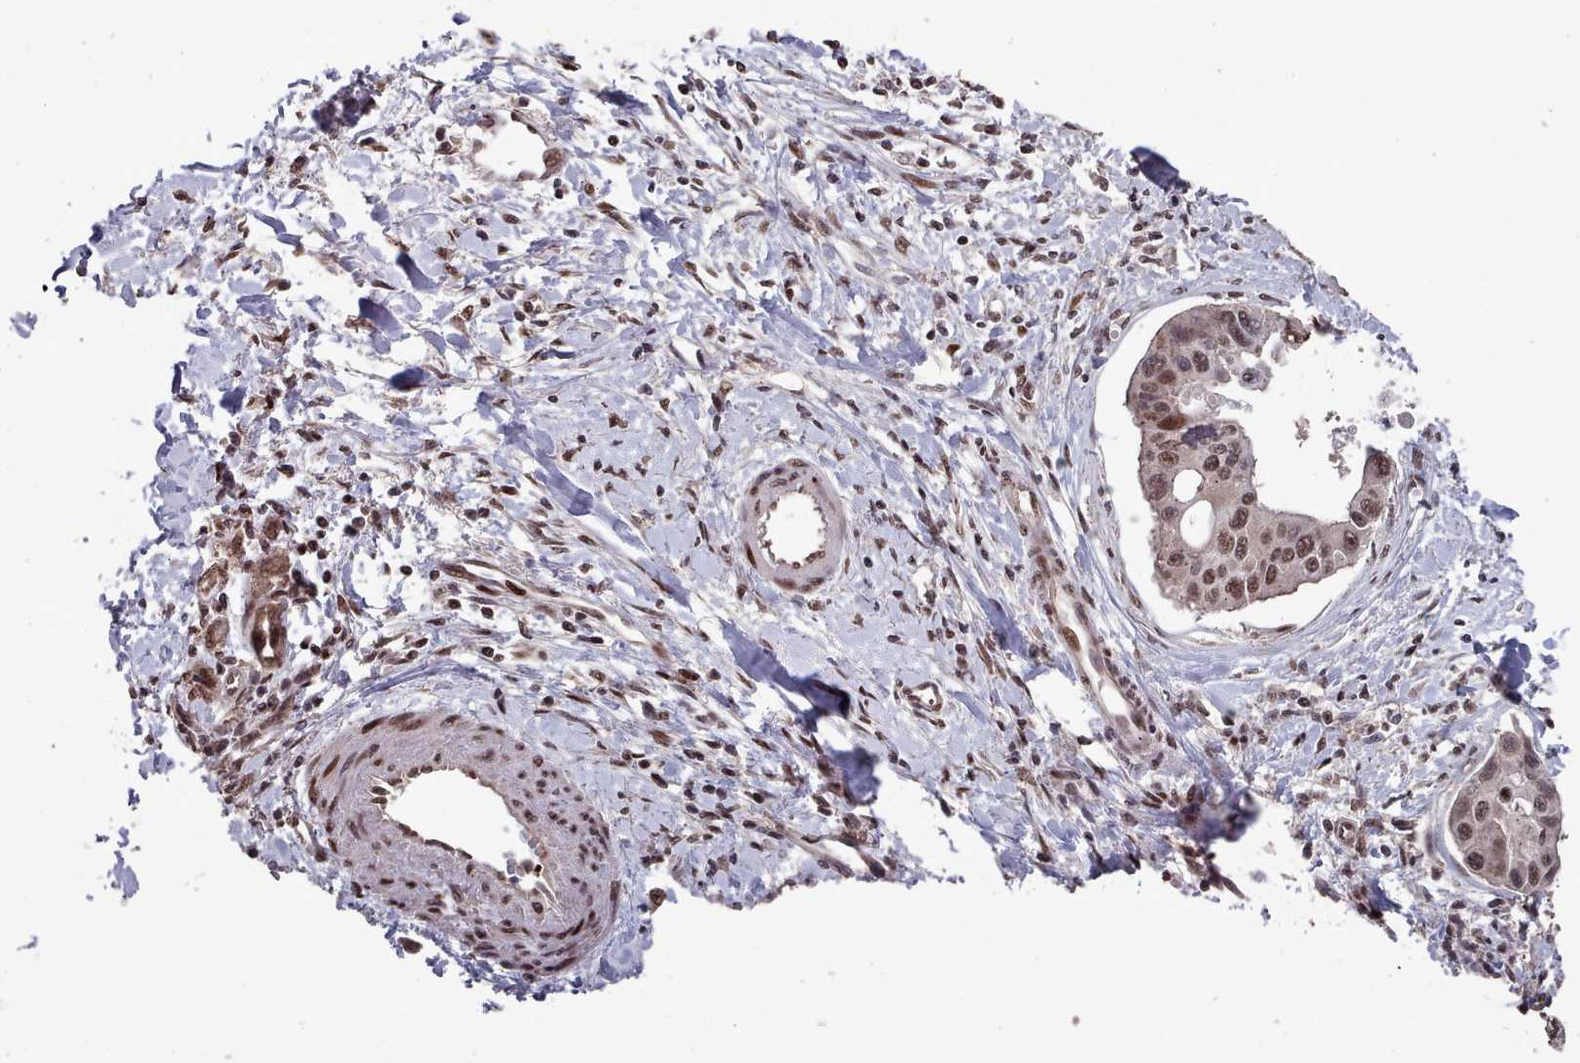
{"staining": {"intensity": "moderate", "quantity": "25%-75%", "location": "nuclear"}, "tissue": "liver cancer", "cell_type": "Tumor cells", "image_type": "cancer", "snomed": [{"axis": "morphology", "description": "Cholangiocarcinoma"}, {"axis": "topography", "description": "Liver"}], "caption": "Brown immunohistochemical staining in human liver cancer (cholangiocarcinoma) shows moderate nuclear positivity in approximately 25%-75% of tumor cells.", "gene": "PNRC2", "patient": {"sex": "male", "age": 59}}